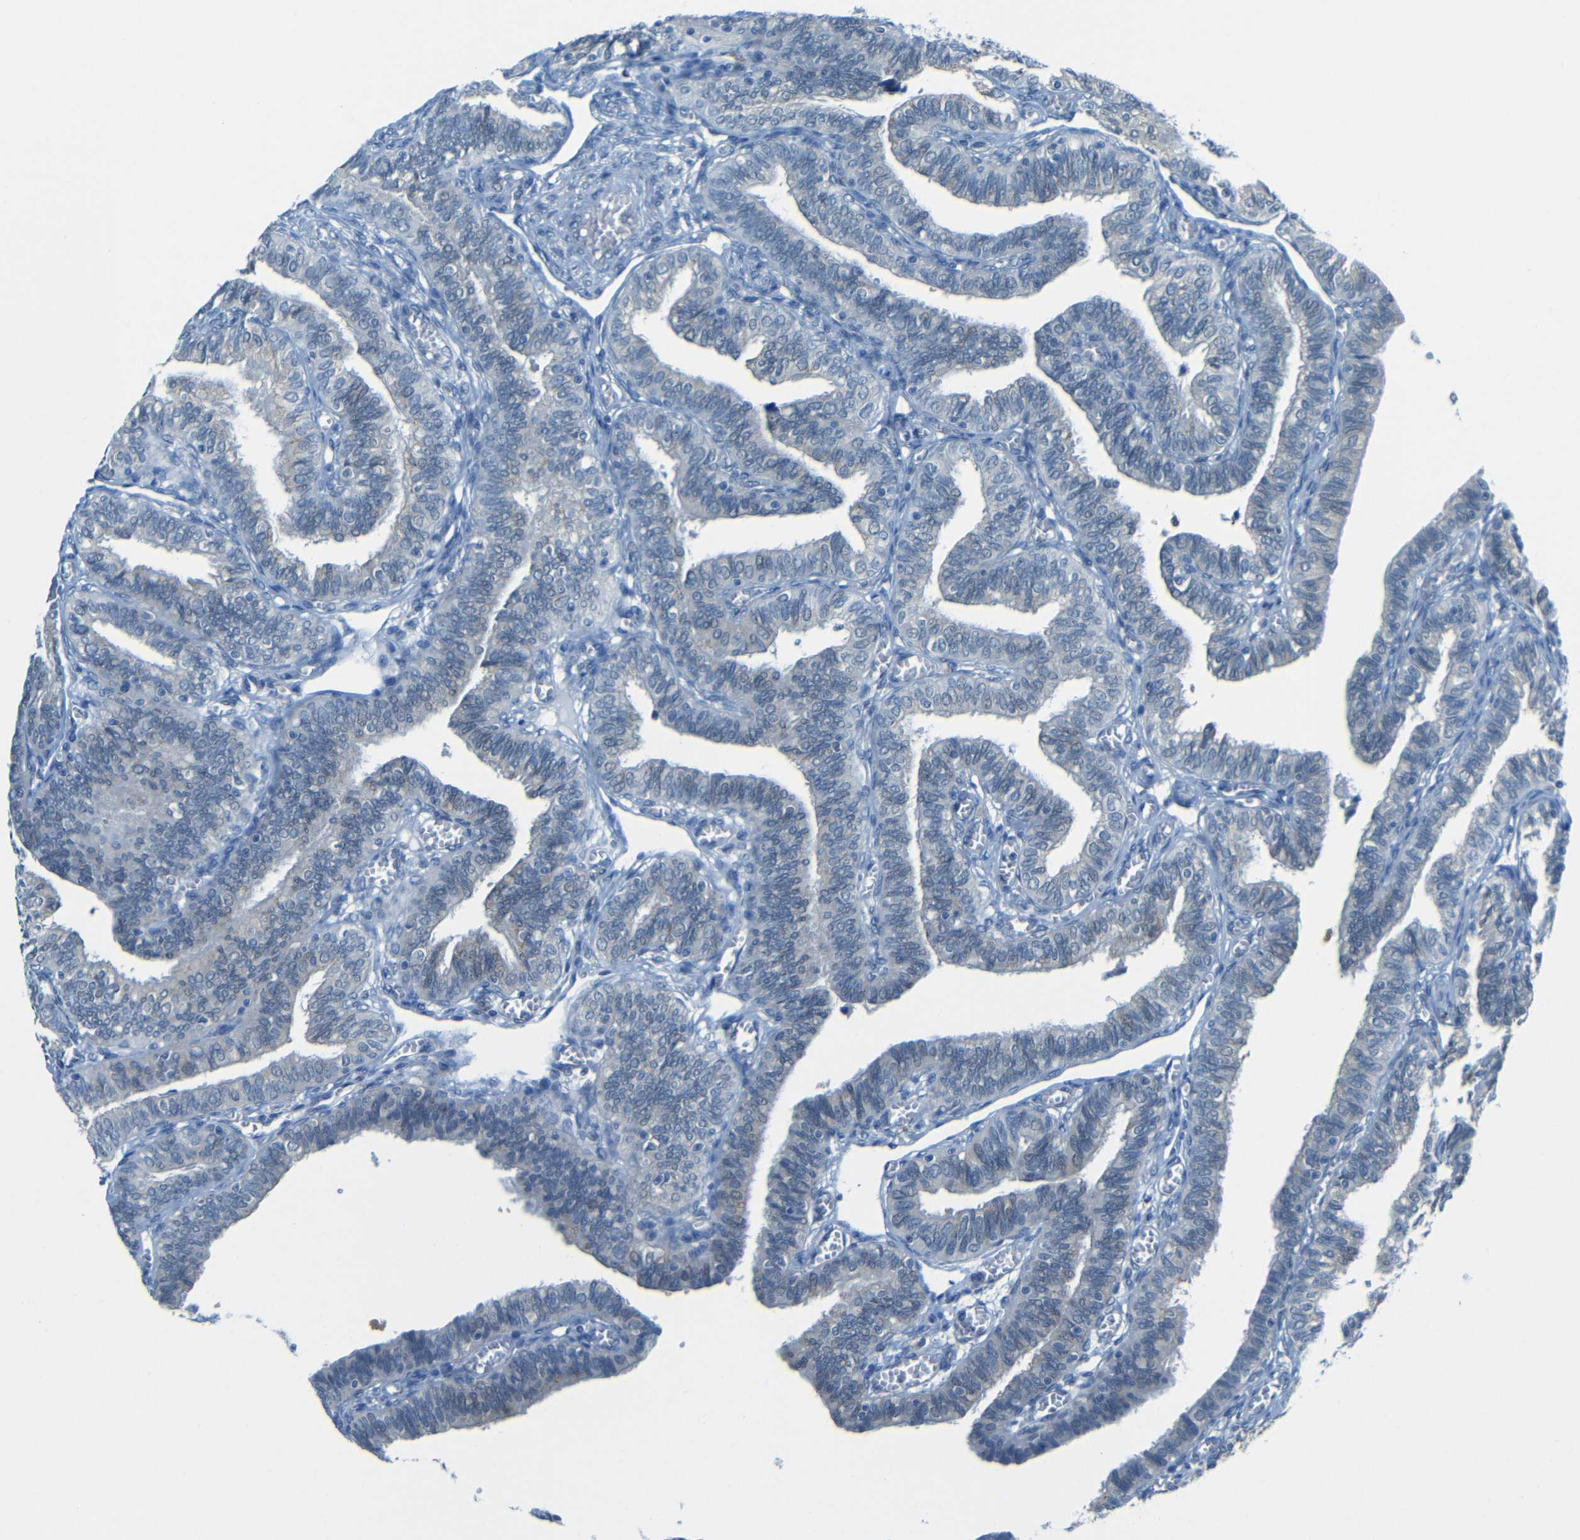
{"staining": {"intensity": "negative", "quantity": "none", "location": "none"}, "tissue": "fallopian tube", "cell_type": "Glandular cells", "image_type": "normal", "snomed": [{"axis": "morphology", "description": "Normal tissue, NOS"}, {"axis": "topography", "description": "Fallopian tube"}], "caption": "Immunohistochemistry (IHC) of unremarkable human fallopian tube shows no expression in glandular cells. (DAB (3,3'-diaminobenzidine) IHC, high magnification).", "gene": "ANKRD22", "patient": {"sex": "female", "age": 46}}